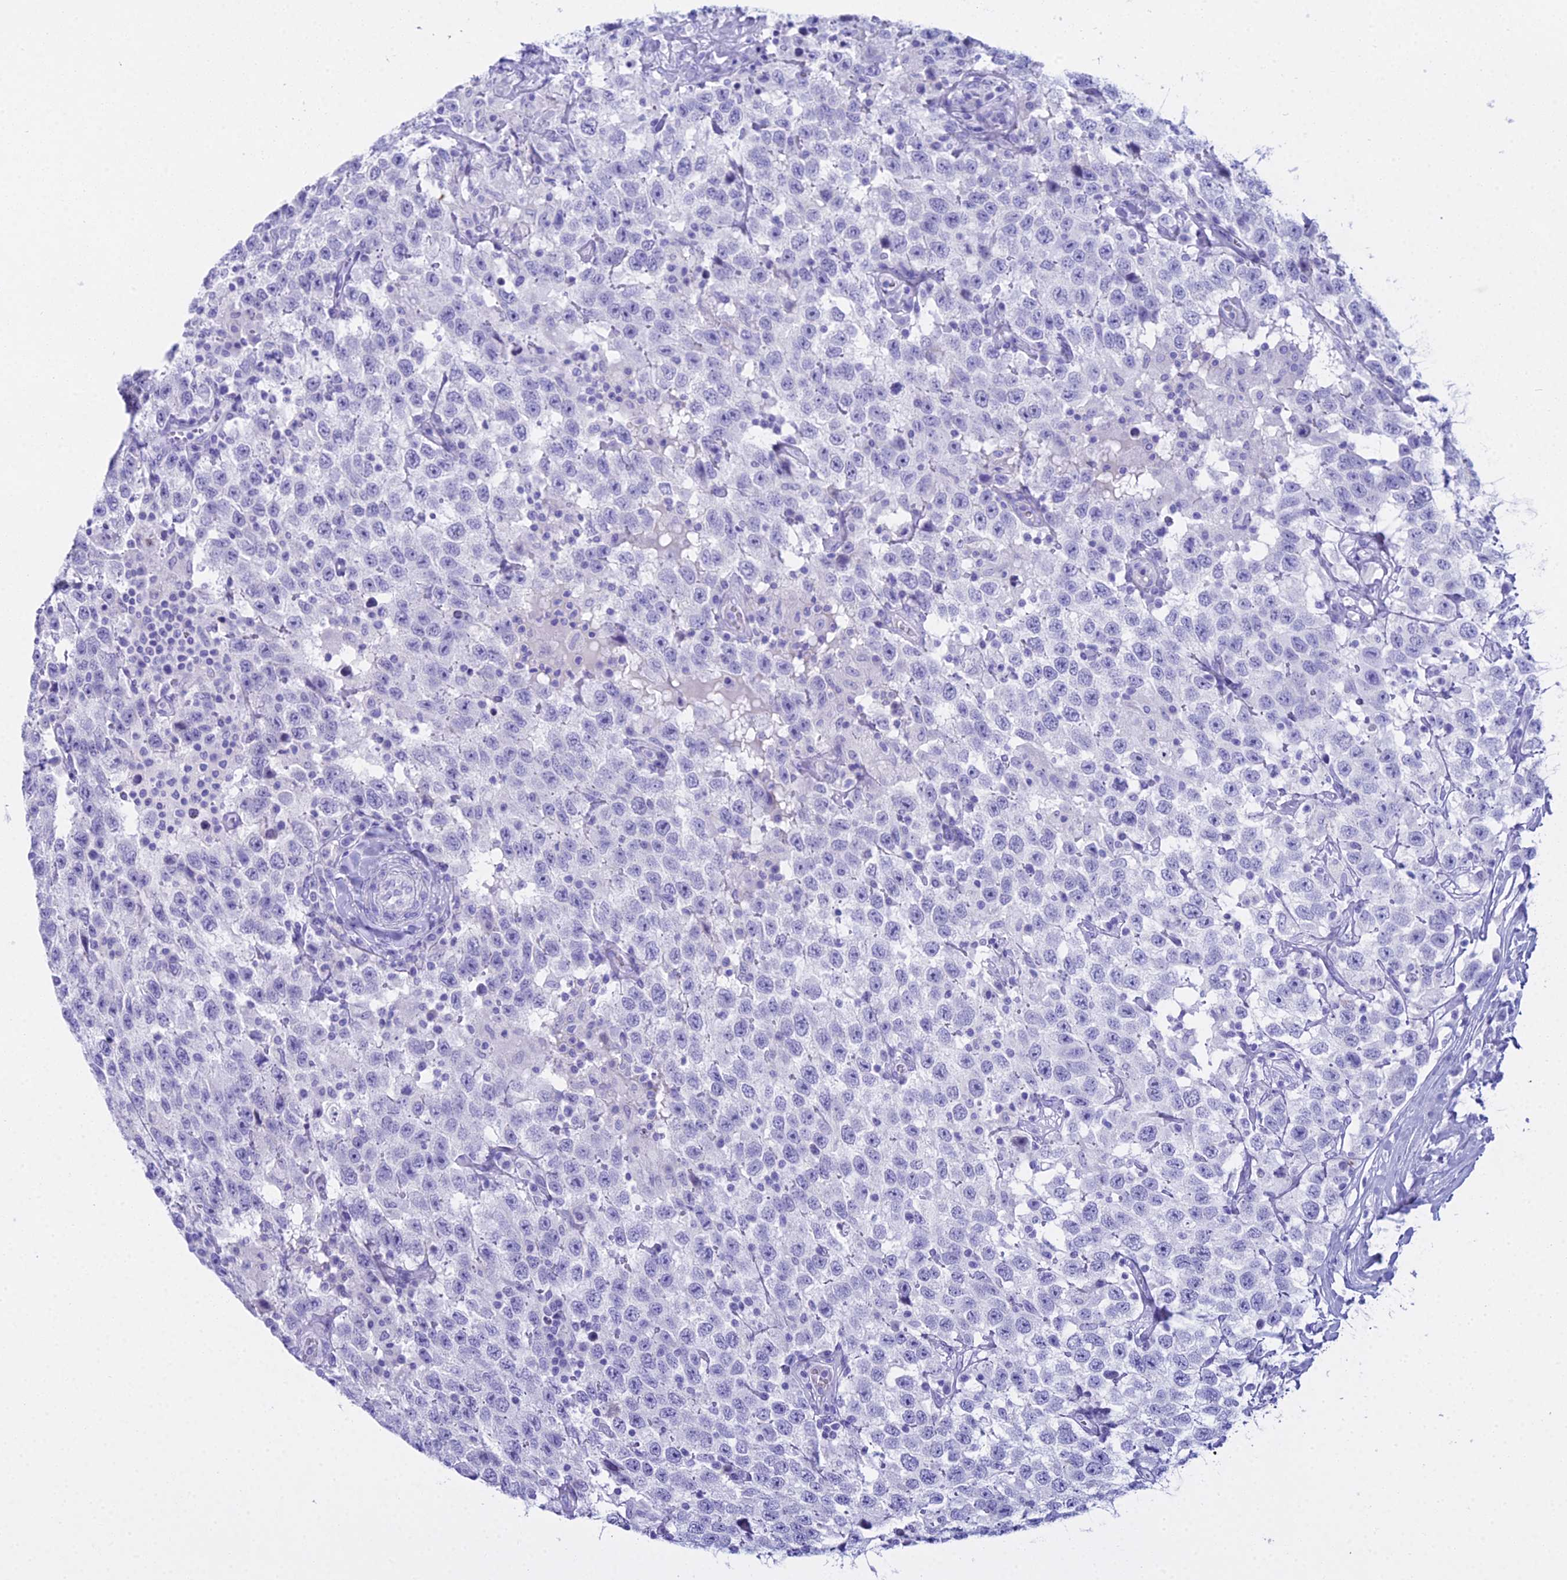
{"staining": {"intensity": "negative", "quantity": "none", "location": "none"}, "tissue": "testis cancer", "cell_type": "Tumor cells", "image_type": "cancer", "snomed": [{"axis": "morphology", "description": "Seminoma, NOS"}, {"axis": "topography", "description": "Testis"}], "caption": "This is an immunohistochemistry image of human testis cancer. There is no staining in tumor cells.", "gene": "CGB2", "patient": {"sex": "male", "age": 41}}